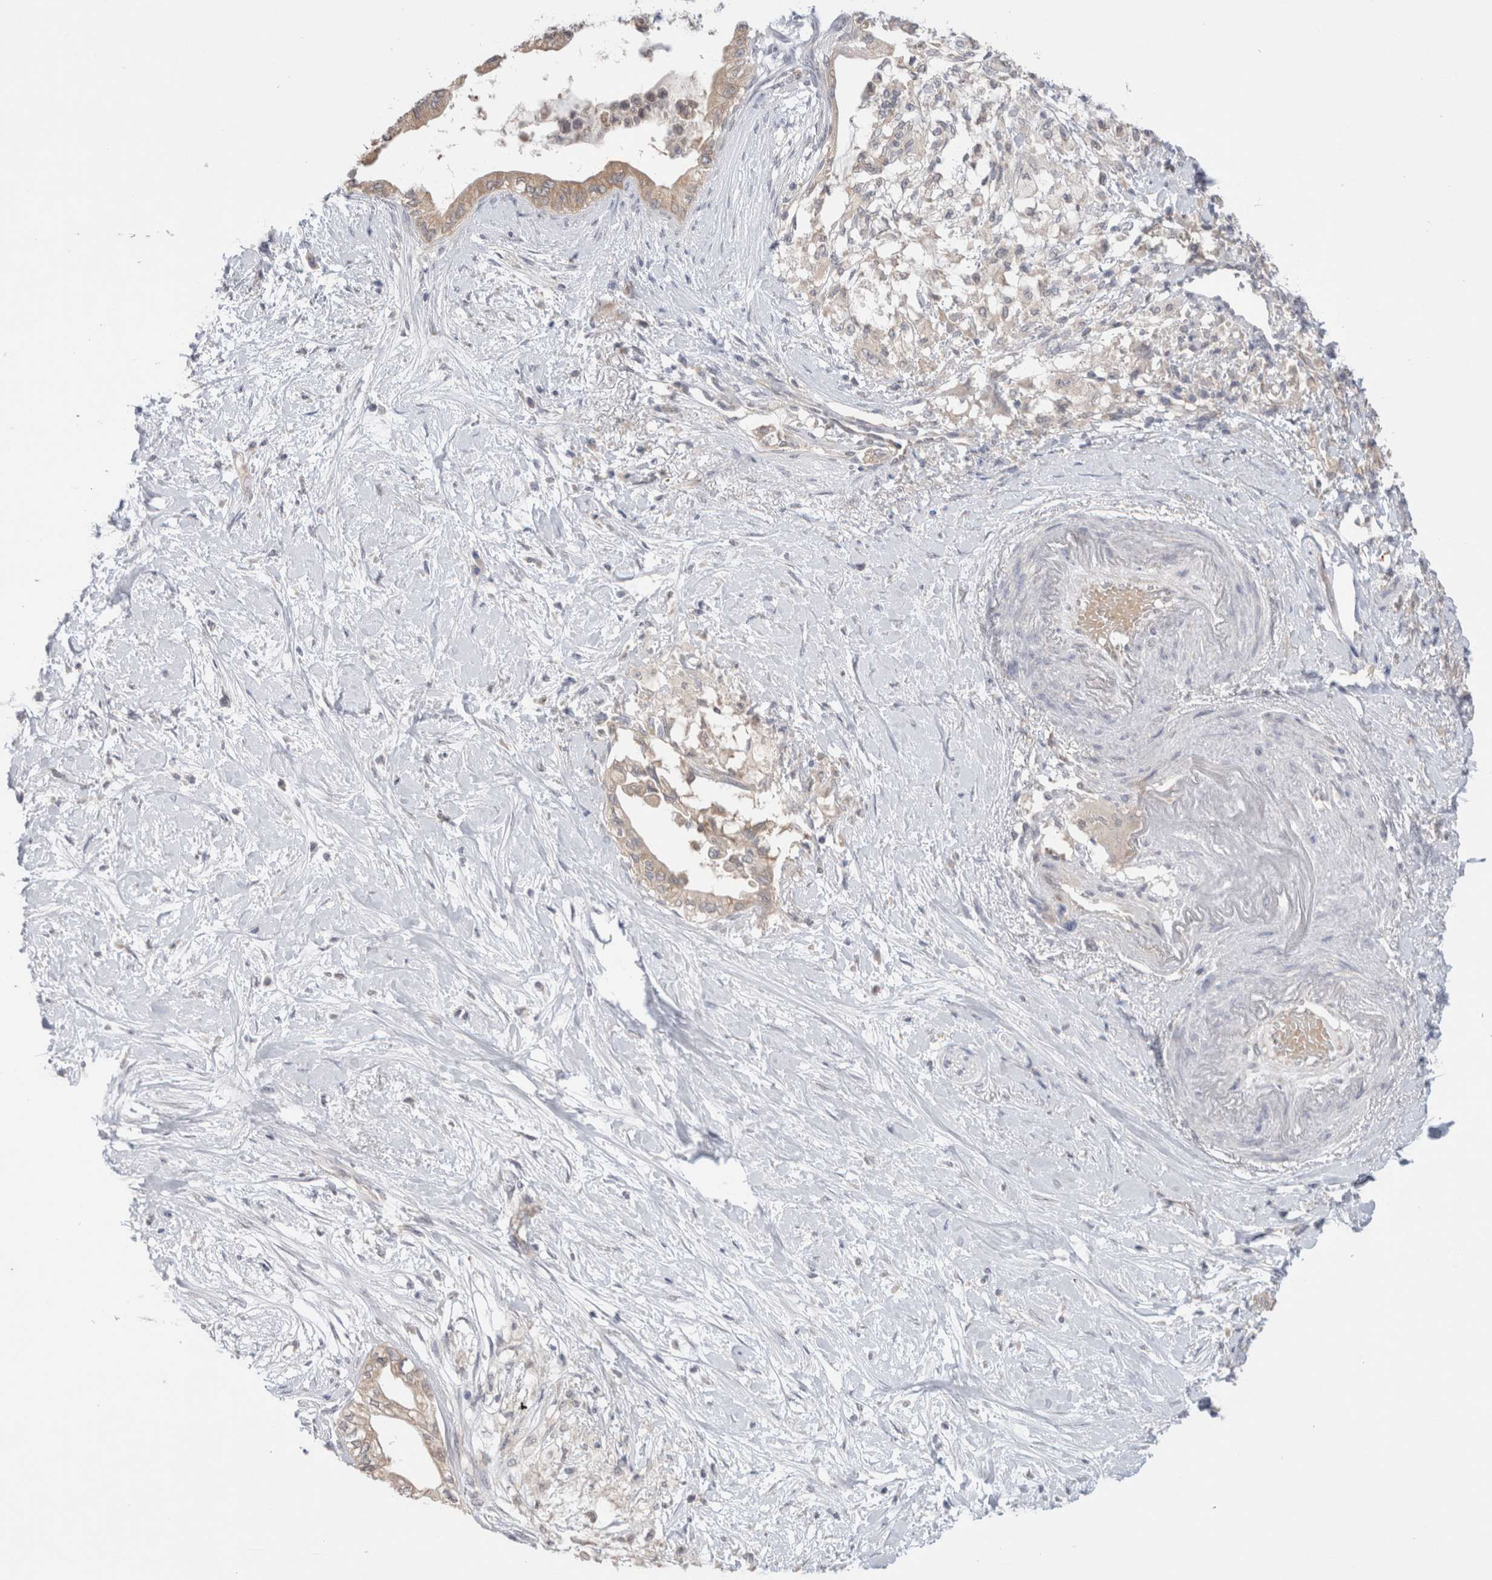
{"staining": {"intensity": "weak", "quantity": ">75%", "location": "cytoplasmic/membranous"}, "tissue": "pancreatic cancer", "cell_type": "Tumor cells", "image_type": "cancer", "snomed": [{"axis": "morphology", "description": "Normal tissue, NOS"}, {"axis": "morphology", "description": "Adenocarcinoma, NOS"}, {"axis": "topography", "description": "Pancreas"}, {"axis": "topography", "description": "Duodenum"}], "caption": "Tumor cells demonstrate low levels of weak cytoplasmic/membranous positivity in approximately >75% of cells in pancreatic cancer (adenocarcinoma).", "gene": "NDOR1", "patient": {"sex": "female", "age": 60}}